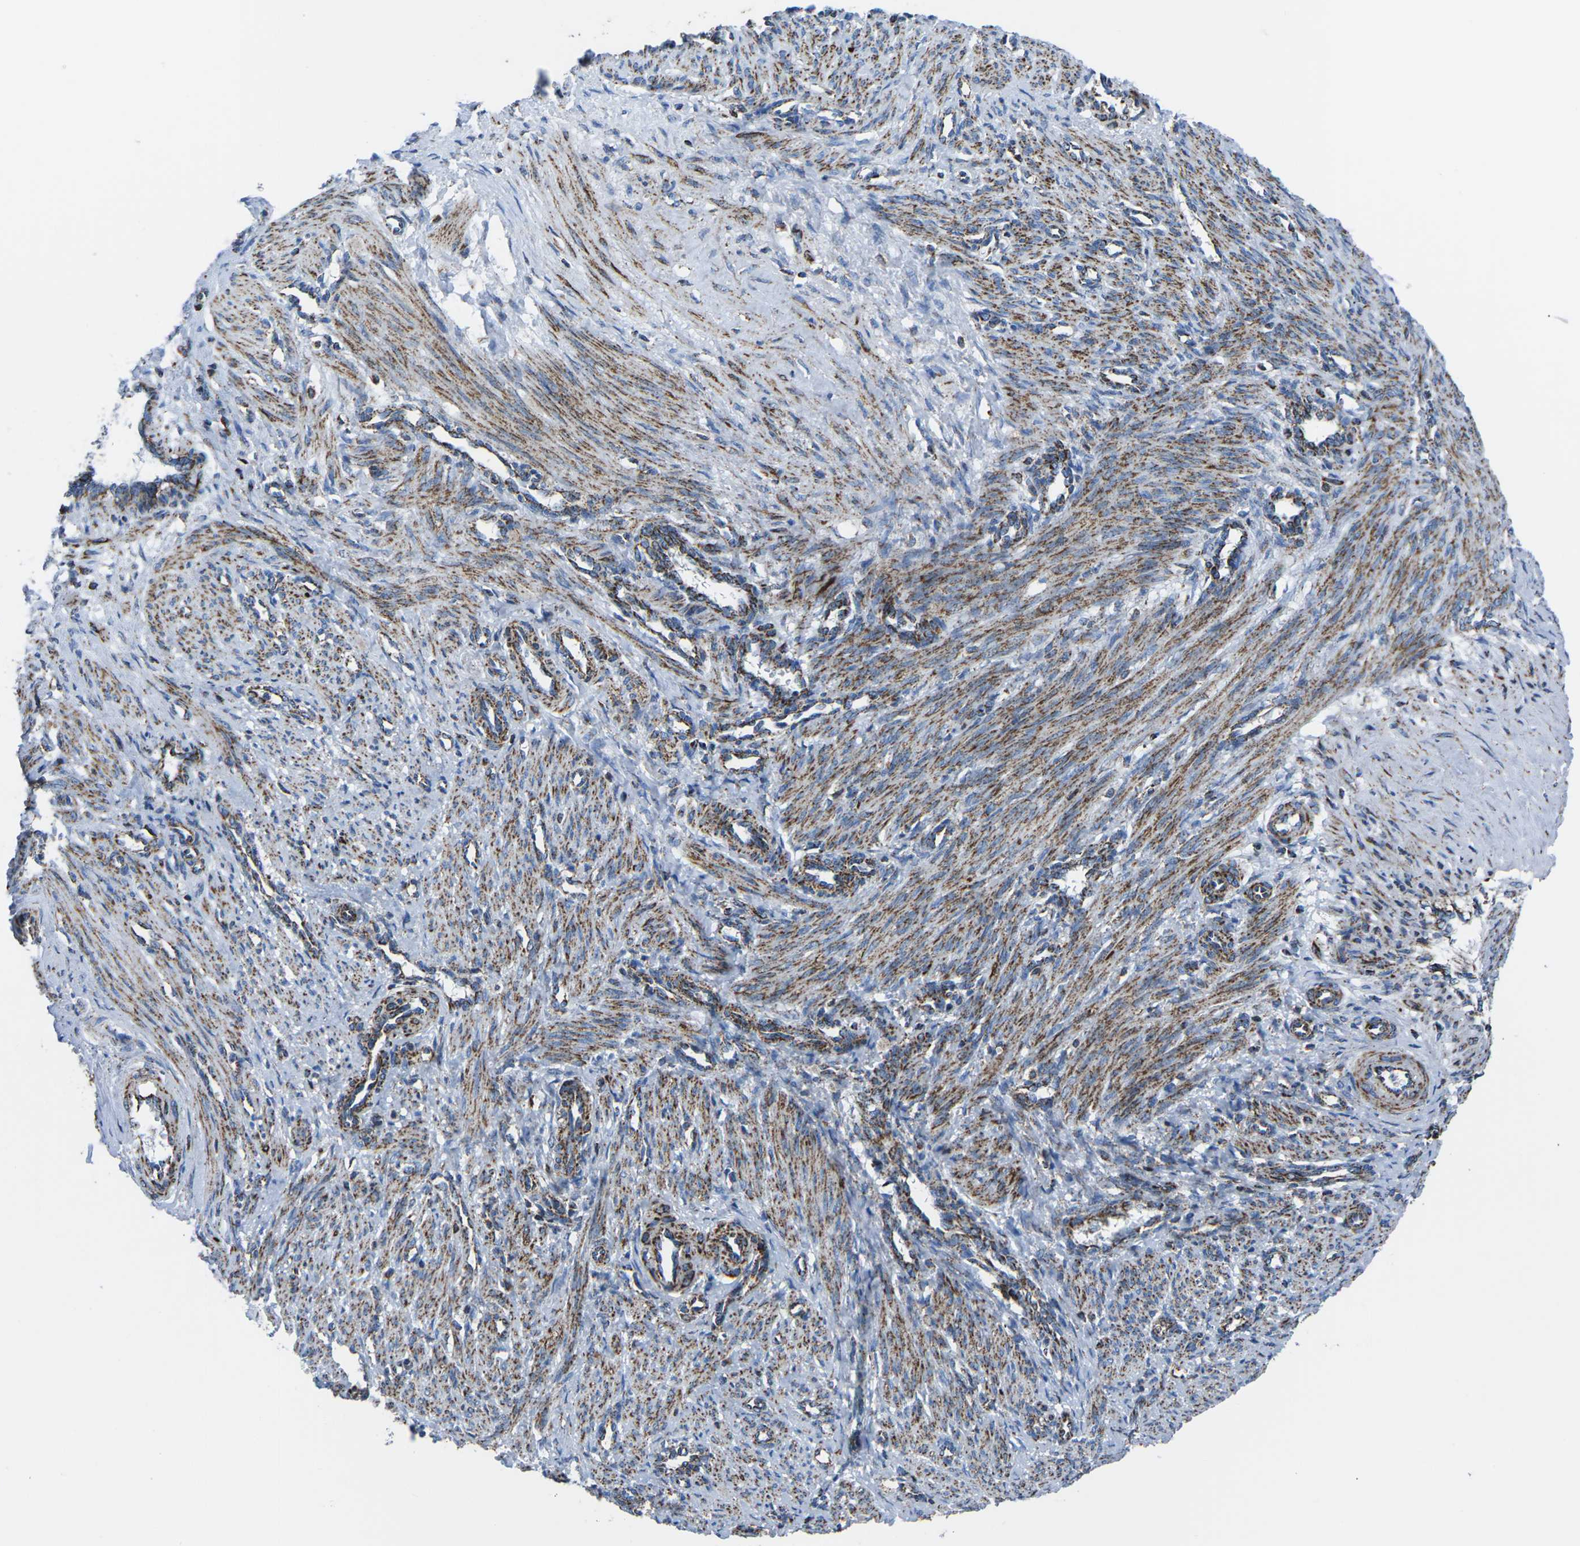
{"staining": {"intensity": "strong", "quantity": ">75%", "location": "cytoplasmic/membranous"}, "tissue": "smooth muscle", "cell_type": "Smooth muscle cells", "image_type": "normal", "snomed": [{"axis": "morphology", "description": "Normal tissue, NOS"}, {"axis": "topography", "description": "Endometrium"}], "caption": "Immunohistochemical staining of normal human smooth muscle shows high levels of strong cytoplasmic/membranous positivity in approximately >75% of smooth muscle cells.", "gene": "MT", "patient": {"sex": "female", "age": 33}}